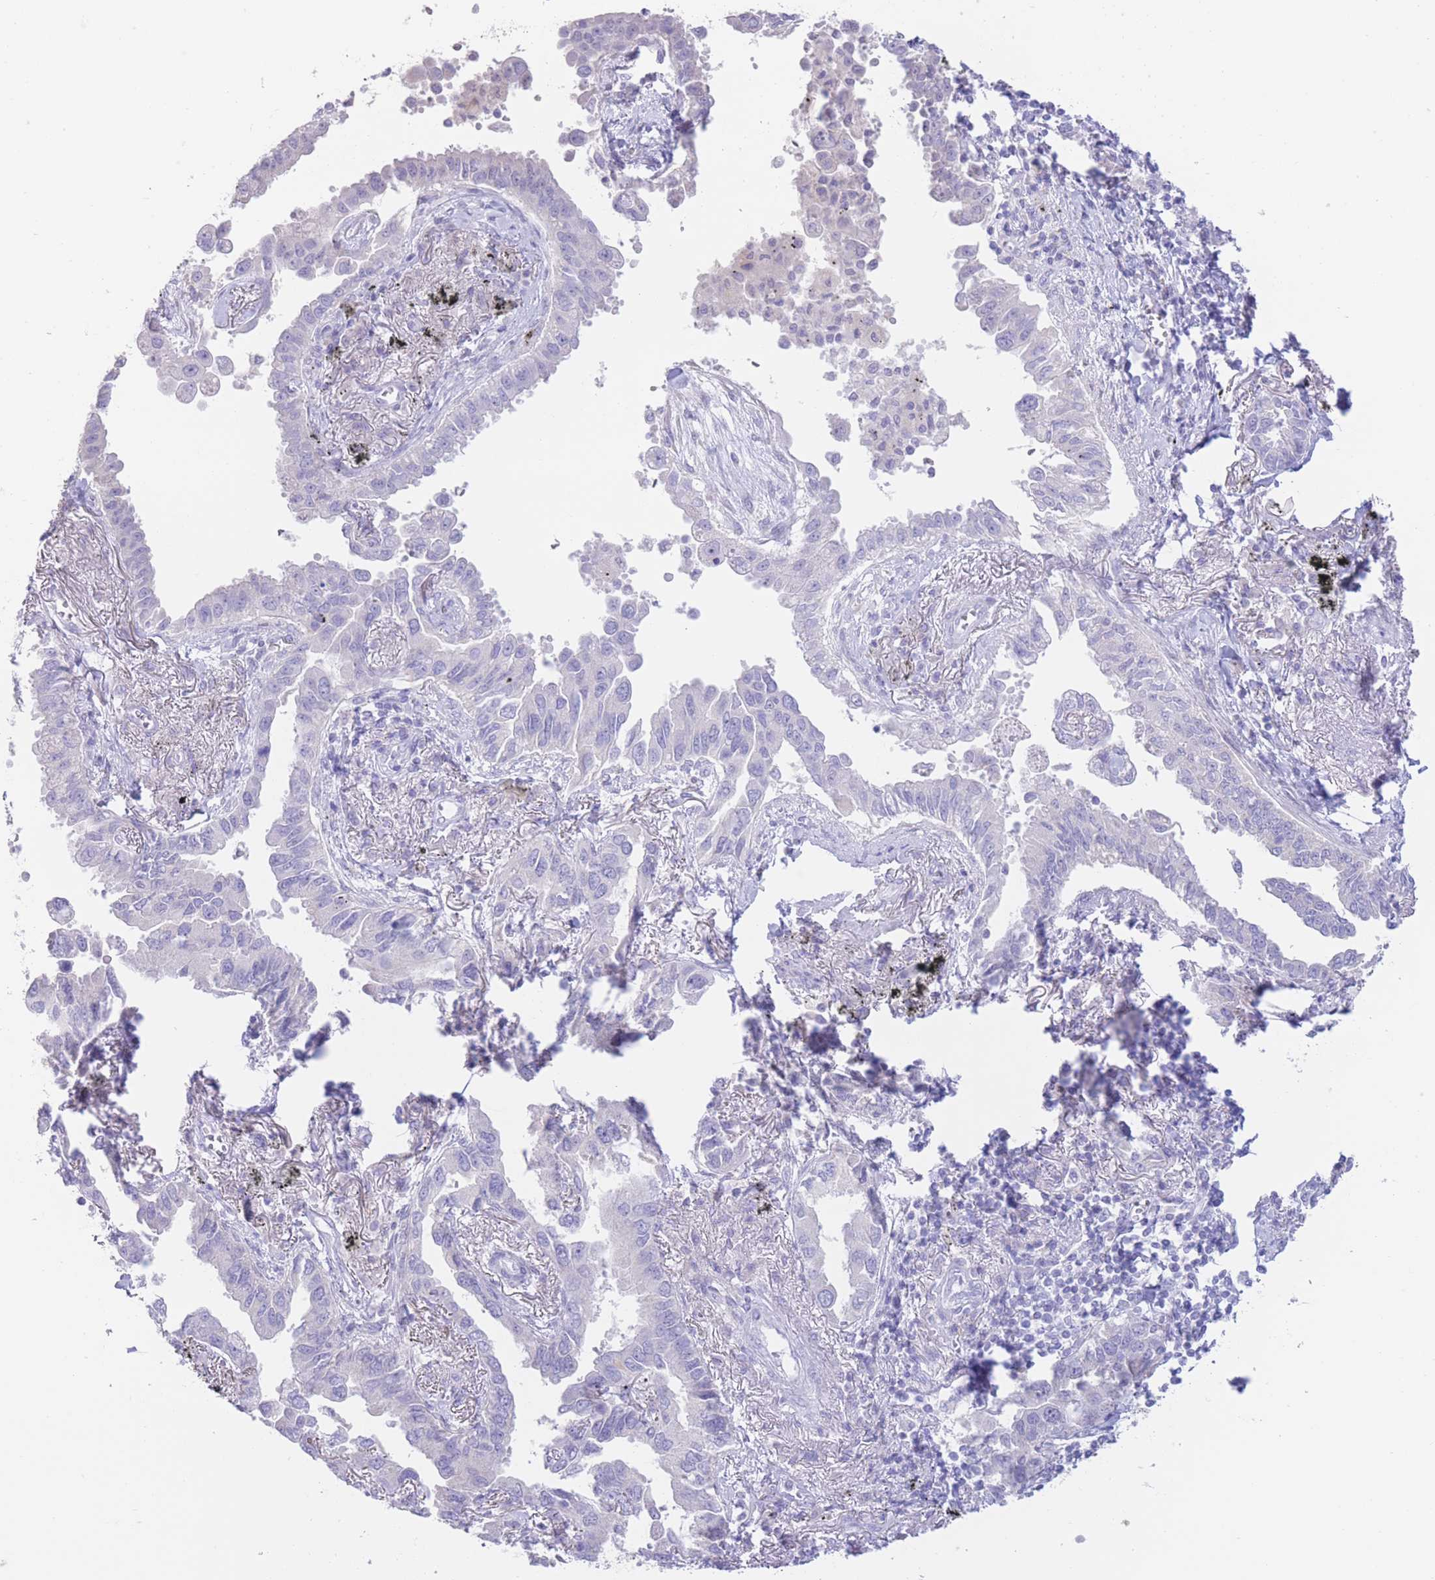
{"staining": {"intensity": "negative", "quantity": "none", "location": "none"}, "tissue": "lung cancer", "cell_type": "Tumor cells", "image_type": "cancer", "snomed": [{"axis": "morphology", "description": "Adenocarcinoma, NOS"}, {"axis": "topography", "description": "Lung"}], "caption": "Photomicrograph shows no protein positivity in tumor cells of lung cancer (adenocarcinoma) tissue. (DAB immunohistochemistry visualized using brightfield microscopy, high magnification).", "gene": "FAH", "patient": {"sex": "male", "age": 67}}